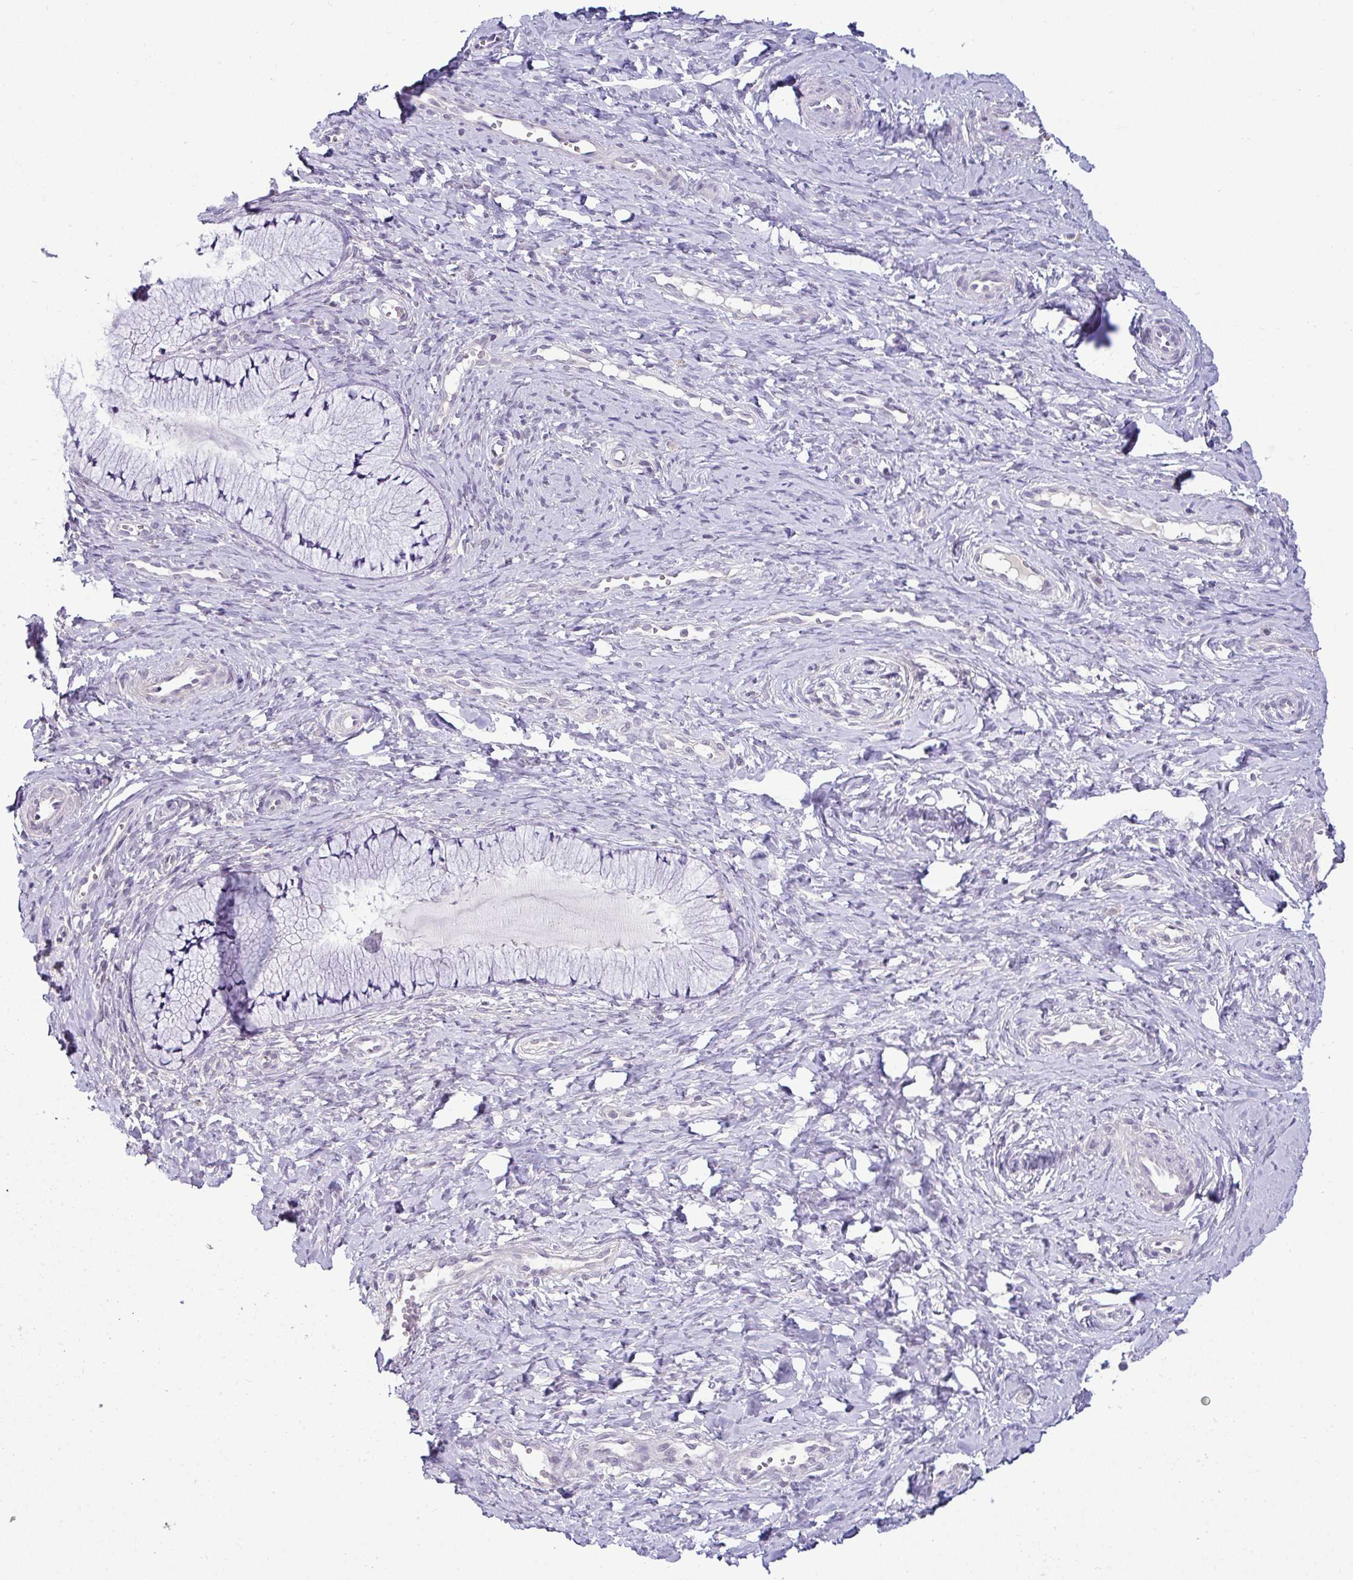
{"staining": {"intensity": "negative", "quantity": "none", "location": "none"}, "tissue": "cervix", "cell_type": "Glandular cells", "image_type": "normal", "snomed": [{"axis": "morphology", "description": "Normal tissue, NOS"}, {"axis": "topography", "description": "Cervix"}], "caption": "Protein analysis of unremarkable cervix shows no significant expression in glandular cells. (DAB immunohistochemistry visualized using brightfield microscopy, high magnification).", "gene": "HBEGF", "patient": {"sex": "female", "age": 36}}